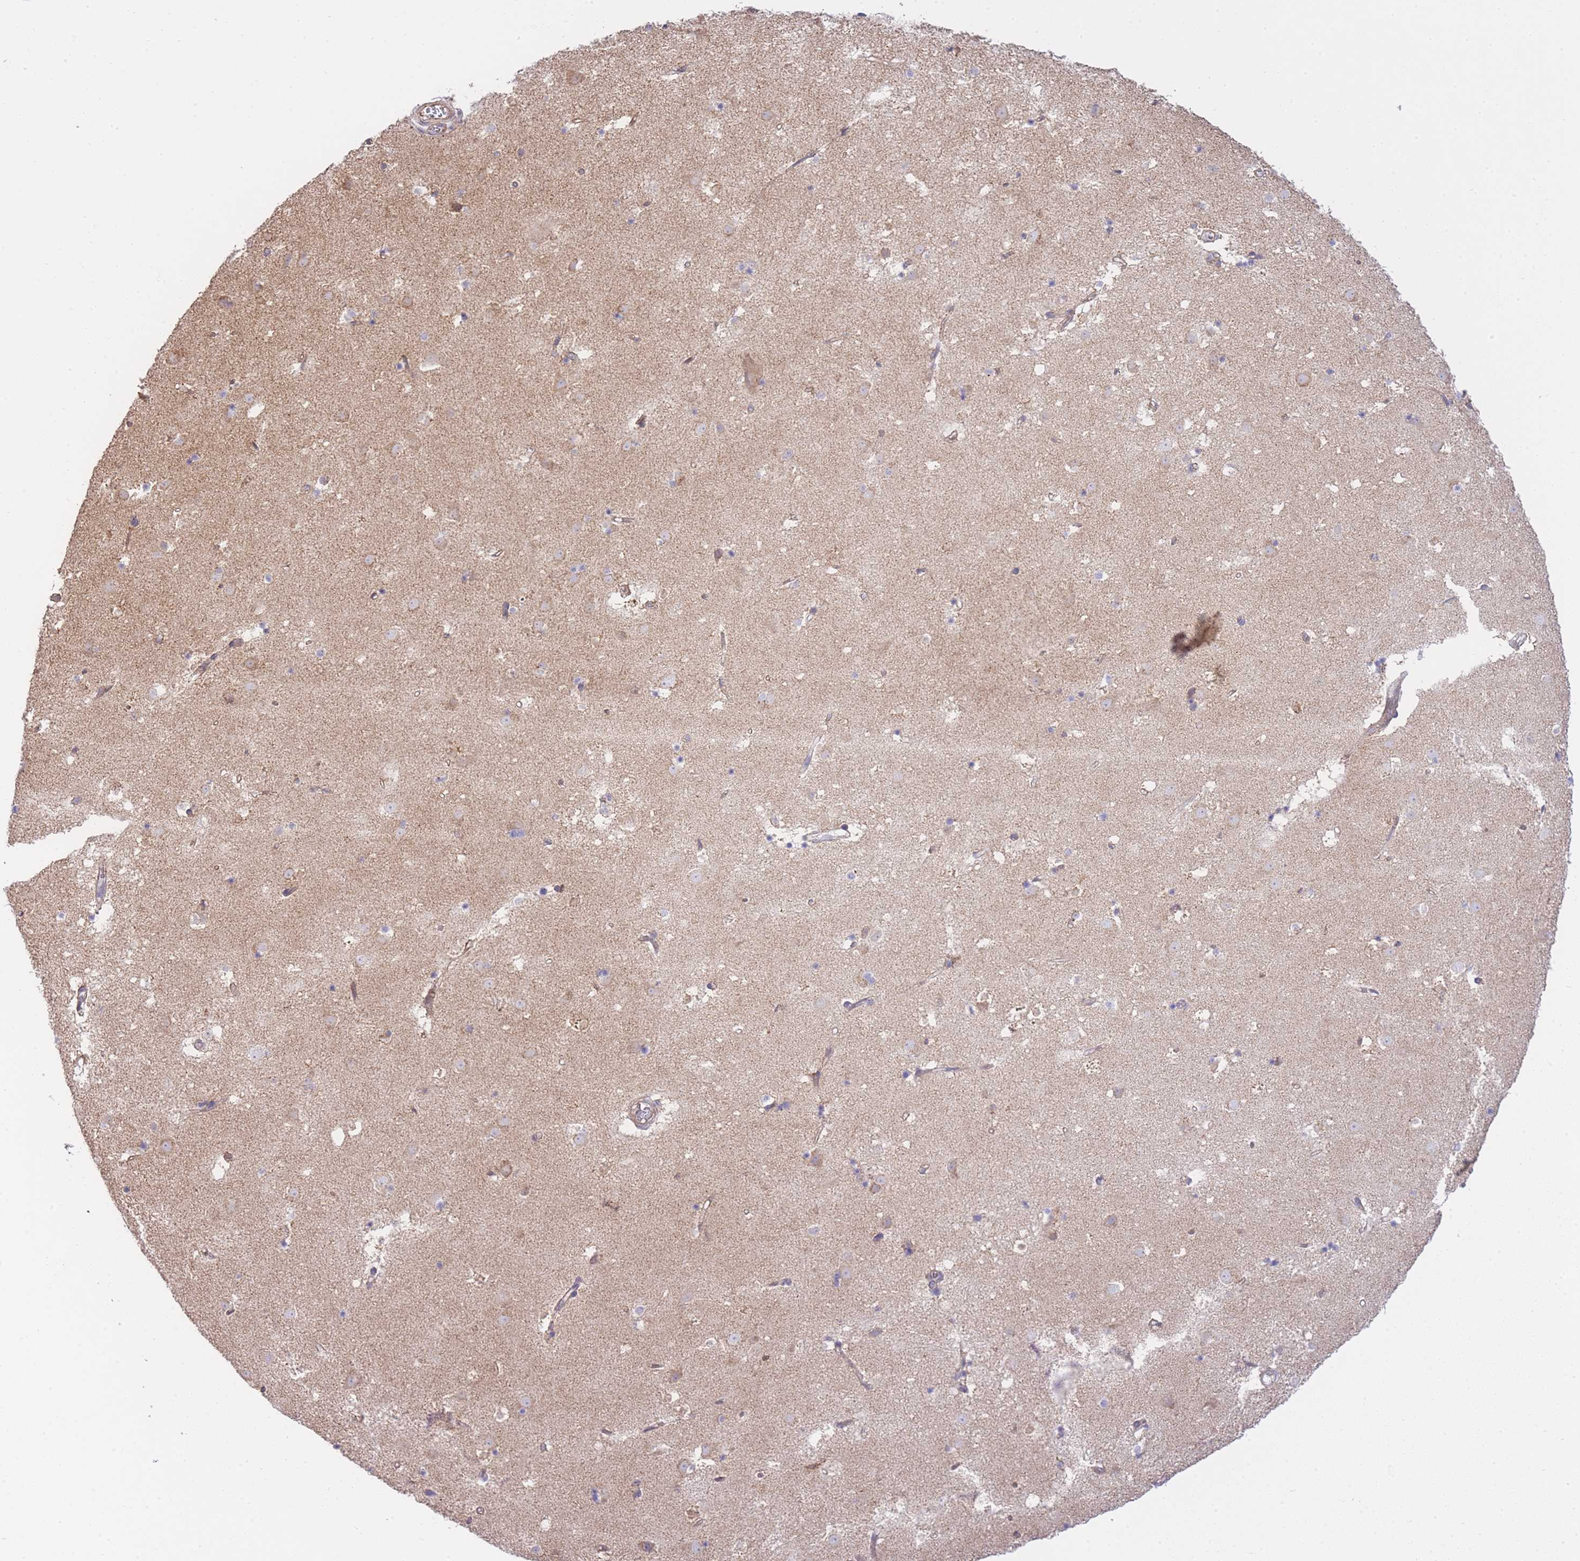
{"staining": {"intensity": "negative", "quantity": "none", "location": "none"}, "tissue": "caudate", "cell_type": "Glial cells", "image_type": "normal", "snomed": [{"axis": "morphology", "description": "Normal tissue, NOS"}, {"axis": "topography", "description": "Lateral ventricle wall"}], "caption": "Immunohistochemistry (IHC) histopathology image of unremarkable caudate: human caudate stained with DAB displays no significant protein expression in glial cells.", "gene": "CTBP1", "patient": {"sex": "male", "age": 58}}